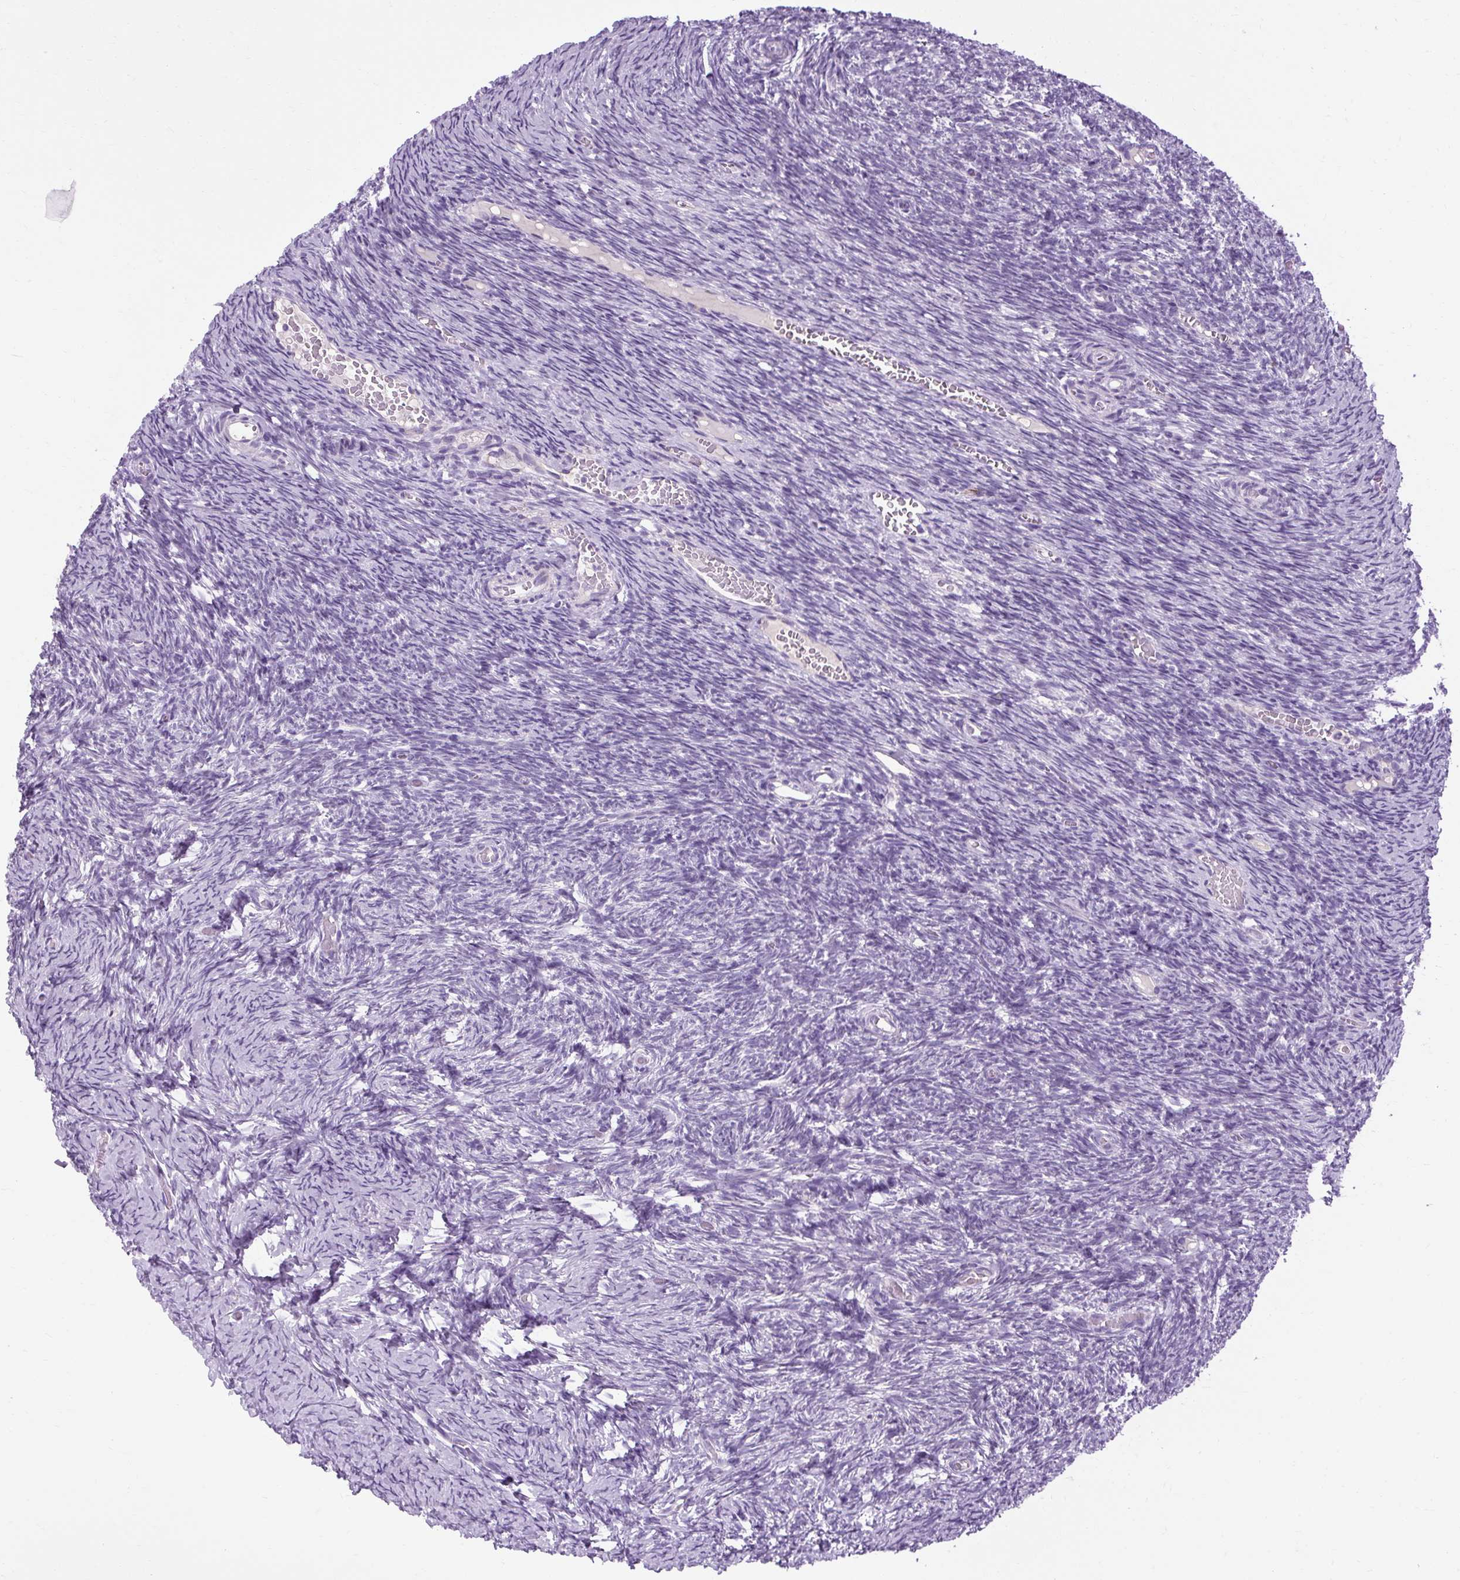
{"staining": {"intensity": "negative", "quantity": "none", "location": "none"}, "tissue": "ovary", "cell_type": "Follicle cells", "image_type": "normal", "snomed": [{"axis": "morphology", "description": "Normal tissue, NOS"}, {"axis": "topography", "description": "Ovary"}], "caption": "Immunohistochemical staining of benign human ovary exhibits no significant positivity in follicle cells. (DAB immunohistochemistry visualized using brightfield microscopy, high magnification).", "gene": "B3GNT4", "patient": {"sex": "female", "age": 39}}